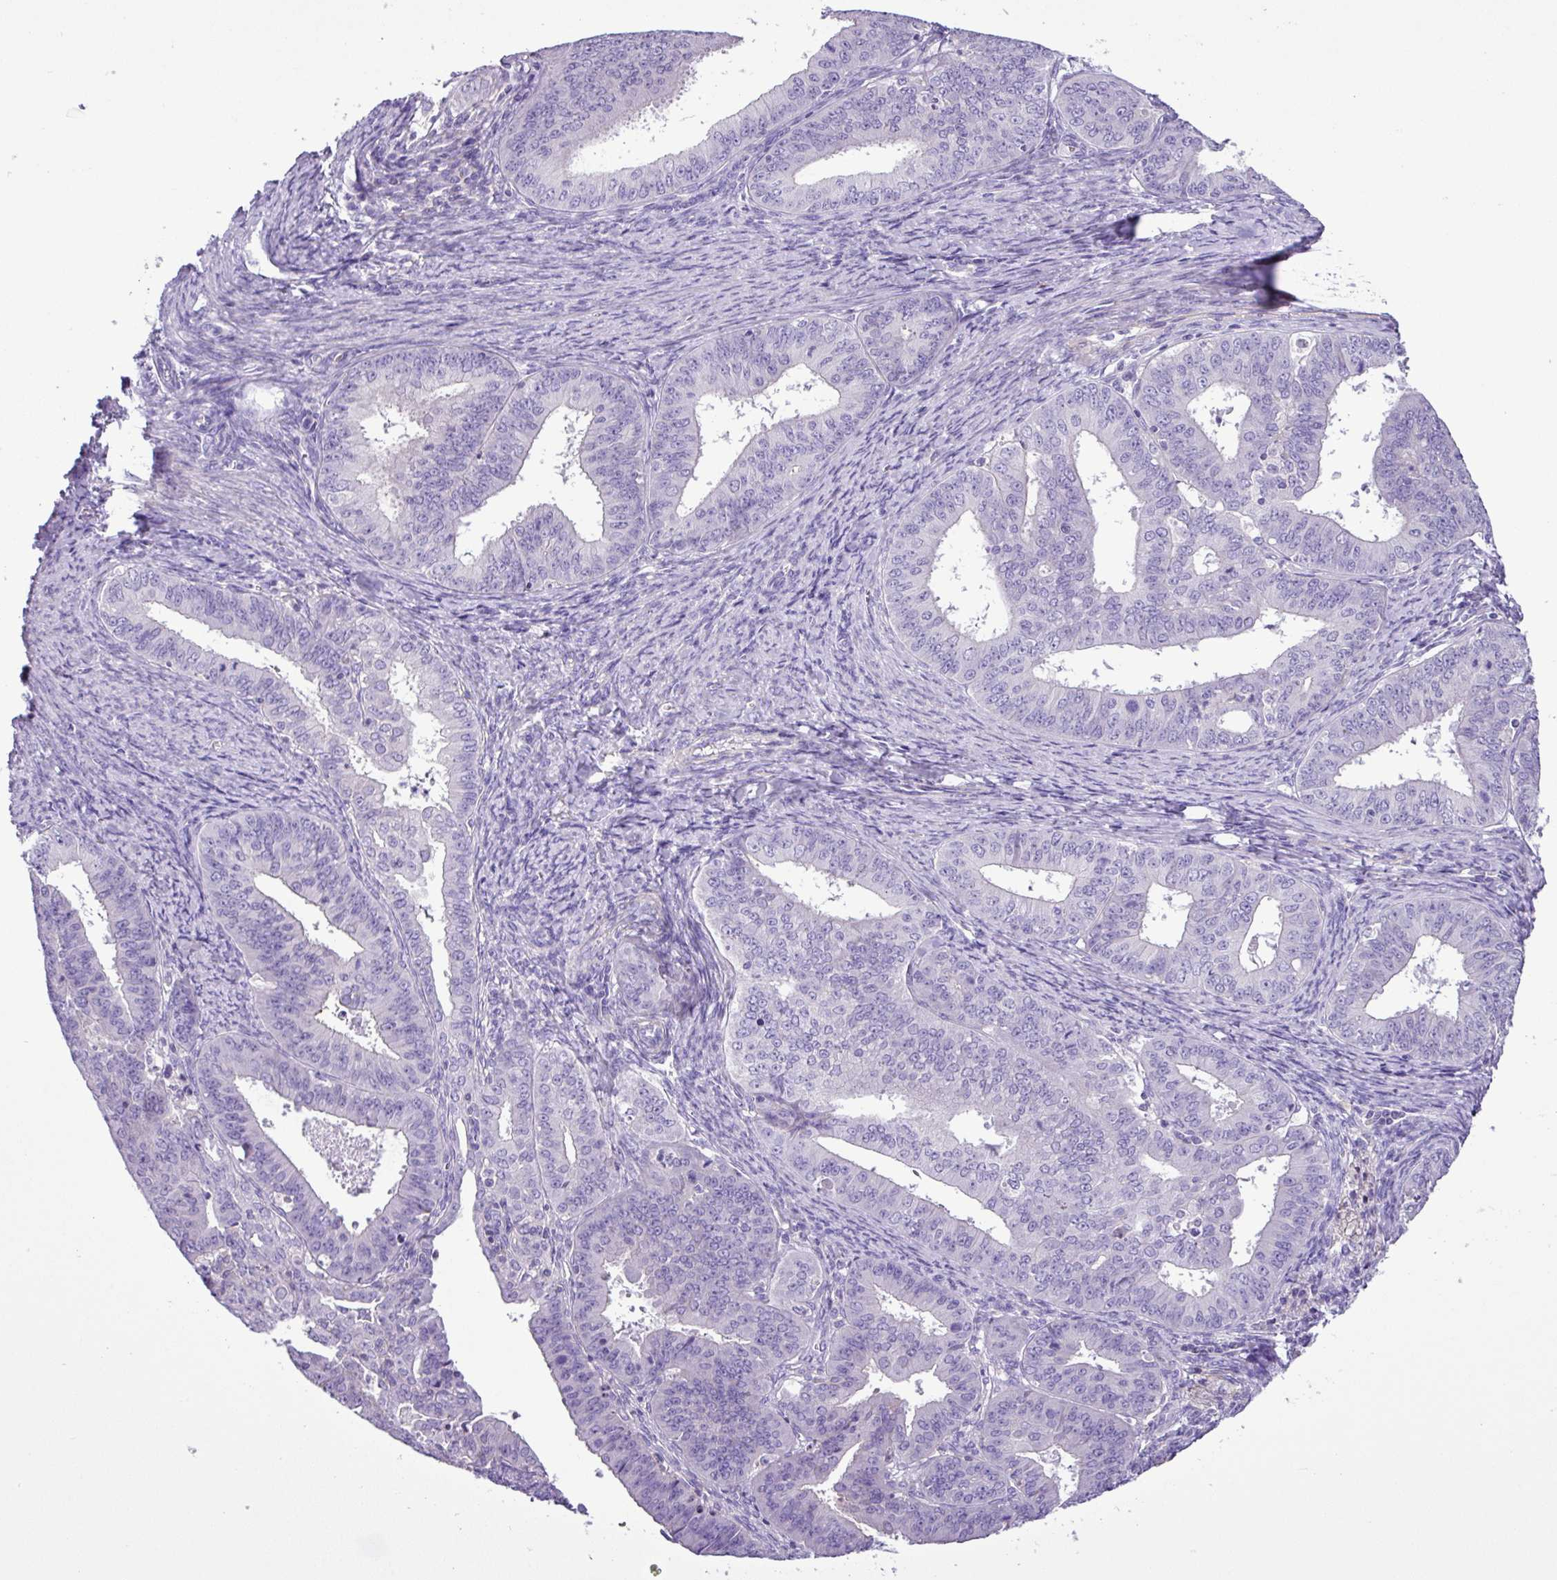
{"staining": {"intensity": "negative", "quantity": "none", "location": "none"}, "tissue": "endometrial cancer", "cell_type": "Tumor cells", "image_type": "cancer", "snomed": [{"axis": "morphology", "description": "Adenocarcinoma, NOS"}, {"axis": "topography", "description": "Endometrium"}], "caption": "Immunohistochemical staining of human endometrial cancer reveals no significant positivity in tumor cells. (DAB (3,3'-diaminobenzidine) immunohistochemistry visualized using brightfield microscopy, high magnification).", "gene": "ZNF334", "patient": {"sex": "female", "age": 73}}